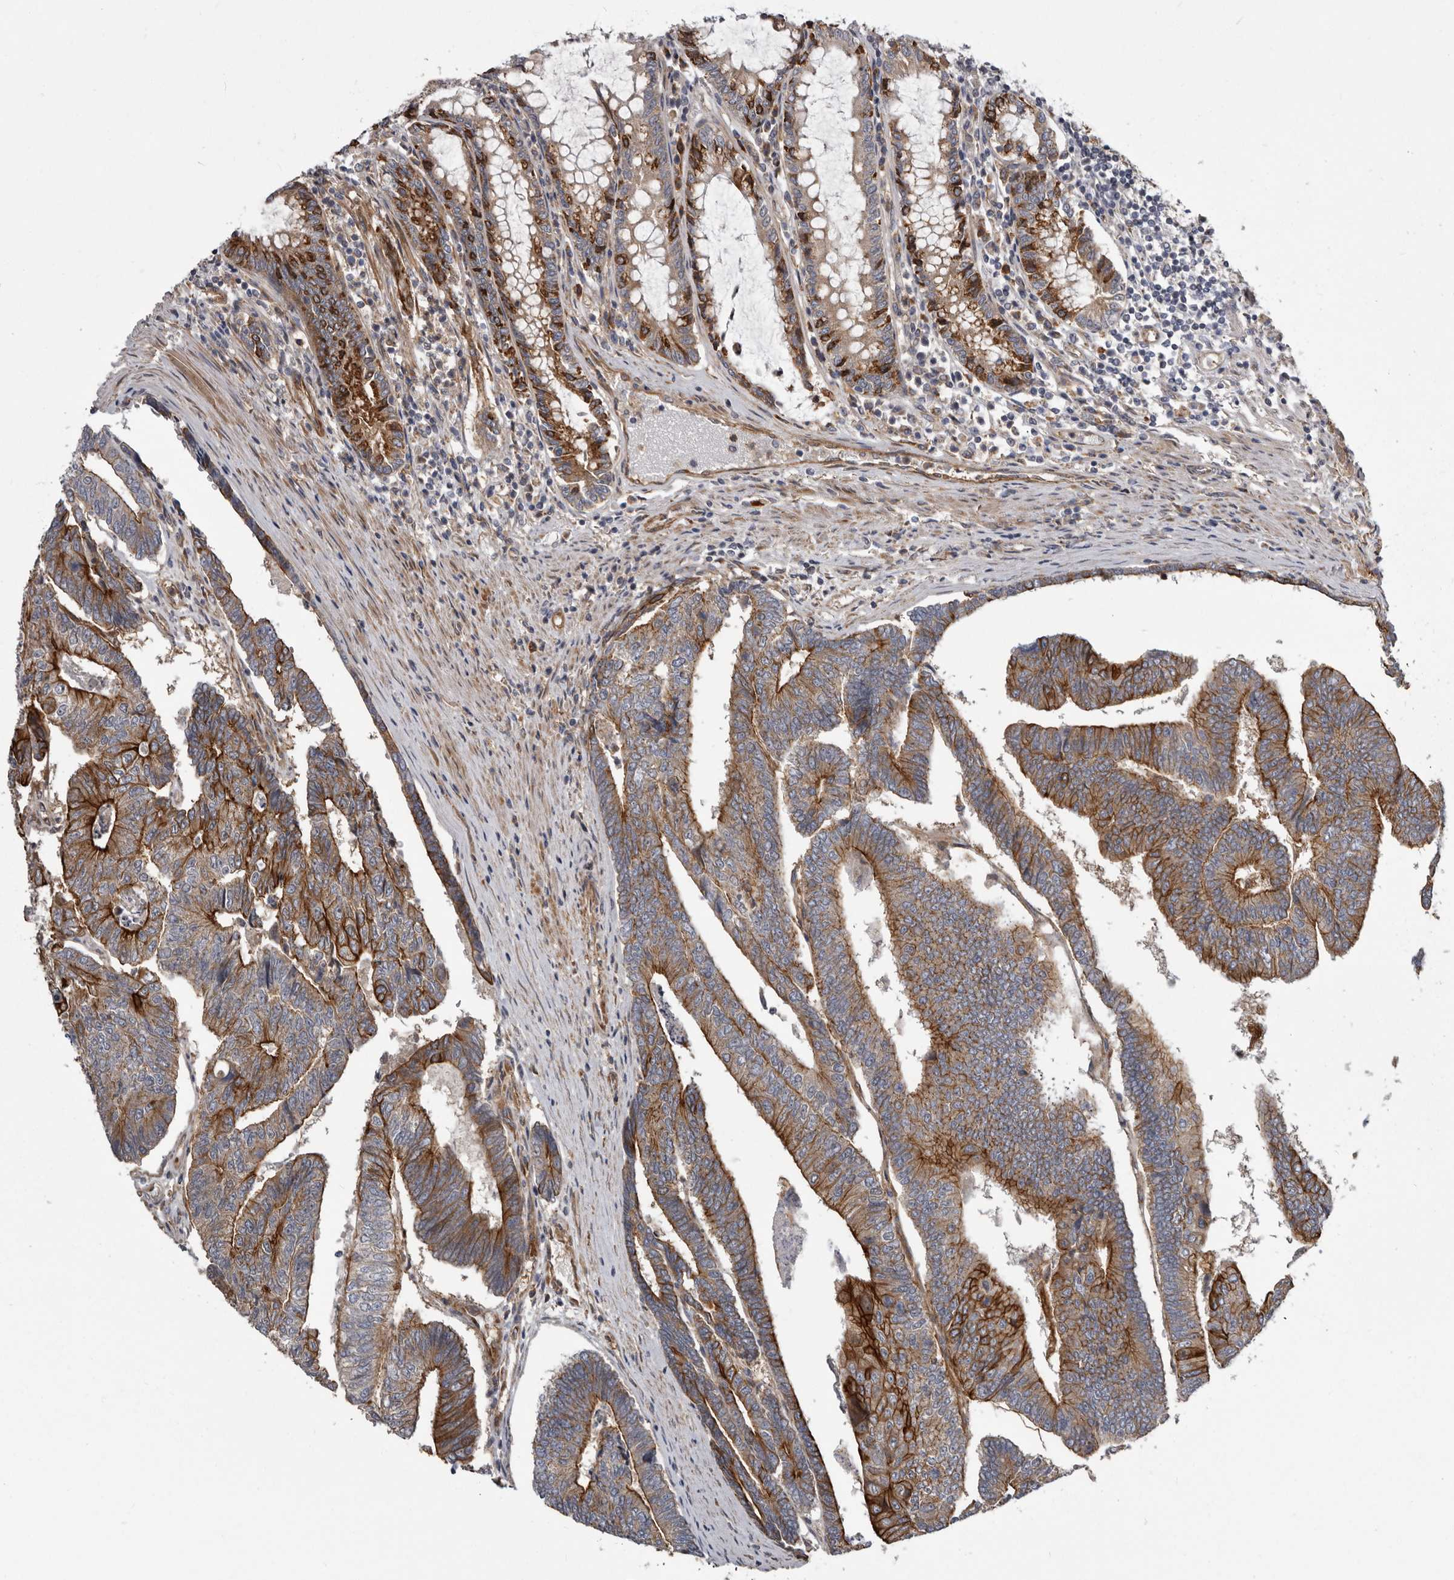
{"staining": {"intensity": "strong", "quantity": ">75%", "location": "cytoplasmic/membranous"}, "tissue": "colorectal cancer", "cell_type": "Tumor cells", "image_type": "cancer", "snomed": [{"axis": "morphology", "description": "Adenocarcinoma, NOS"}, {"axis": "topography", "description": "Colon"}], "caption": "Immunohistochemistry (IHC) photomicrograph of human colorectal cancer (adenocarcinoma) stained for a protein (brown), which shows high levels of strong cytoplasmic/membranous expression in about >75% of tumor cells.", "gene": "ENAH", "patient": {"sex": "female", "age": 67}}